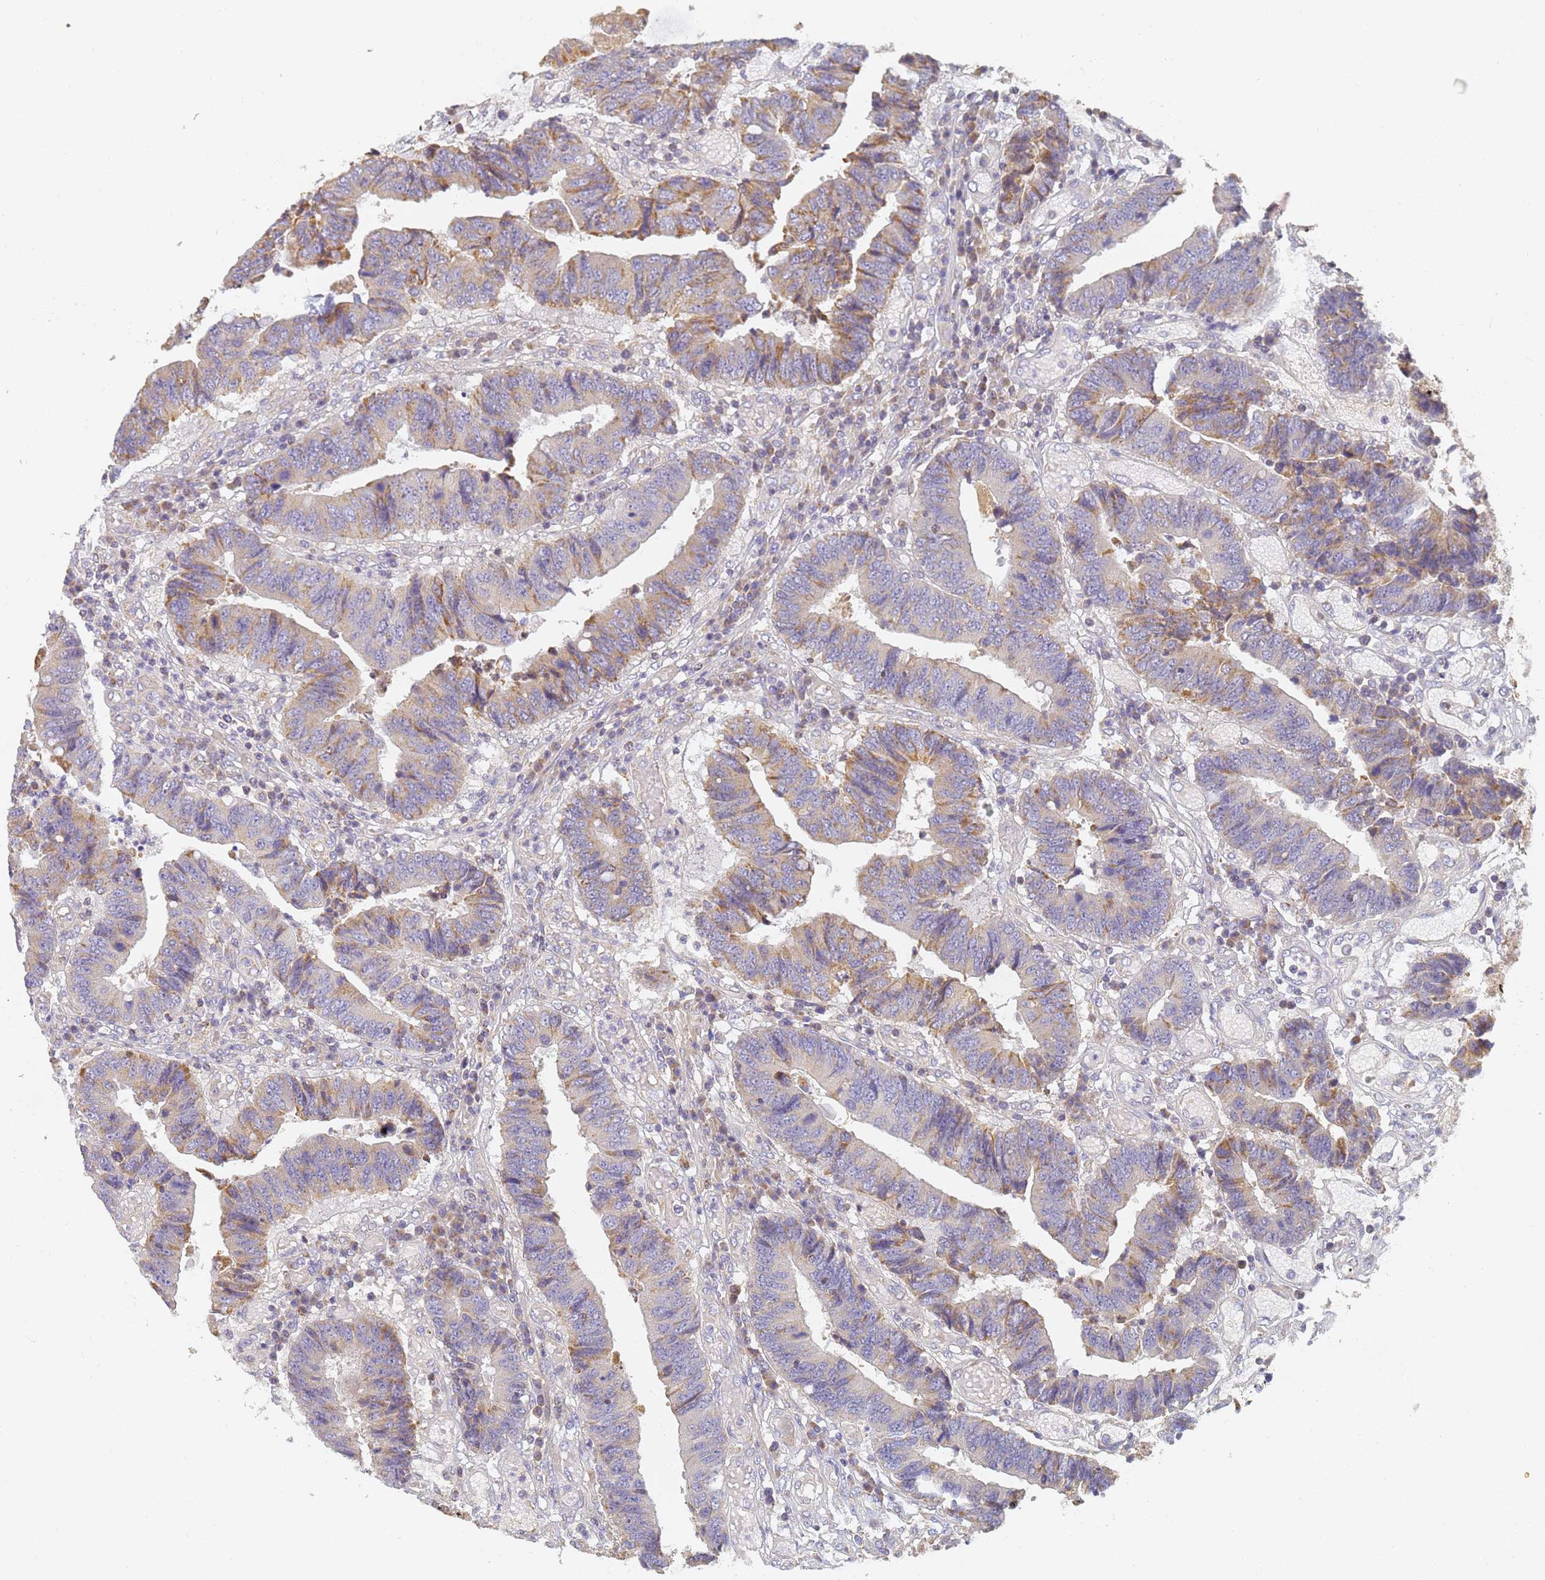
{"staining": {"intensity": "moderate", "quantity": "25%-75%", "location": "cytoplasmic/membranous"}, "tissue": "colorectal cancer", "cell_type": "Tumor cells", "image_type": "cancer", "snomed": [{"axis": "morphology", "description": "Adenocarcinoma, NOS"}, {"axis": "topography", "description": "Rectum"}], "caption": "Moderate cytoplasmic/membranous protein positivity is appreciated in approximately 25%-75% of tumor cells in colorectal cancer. Using DAB (brown) and hematoxylin (blue) stains, captured at high magnification using brightfield microscopy.", "gene": "UTP23", "patient": {"sex": "male", "age": 84}}